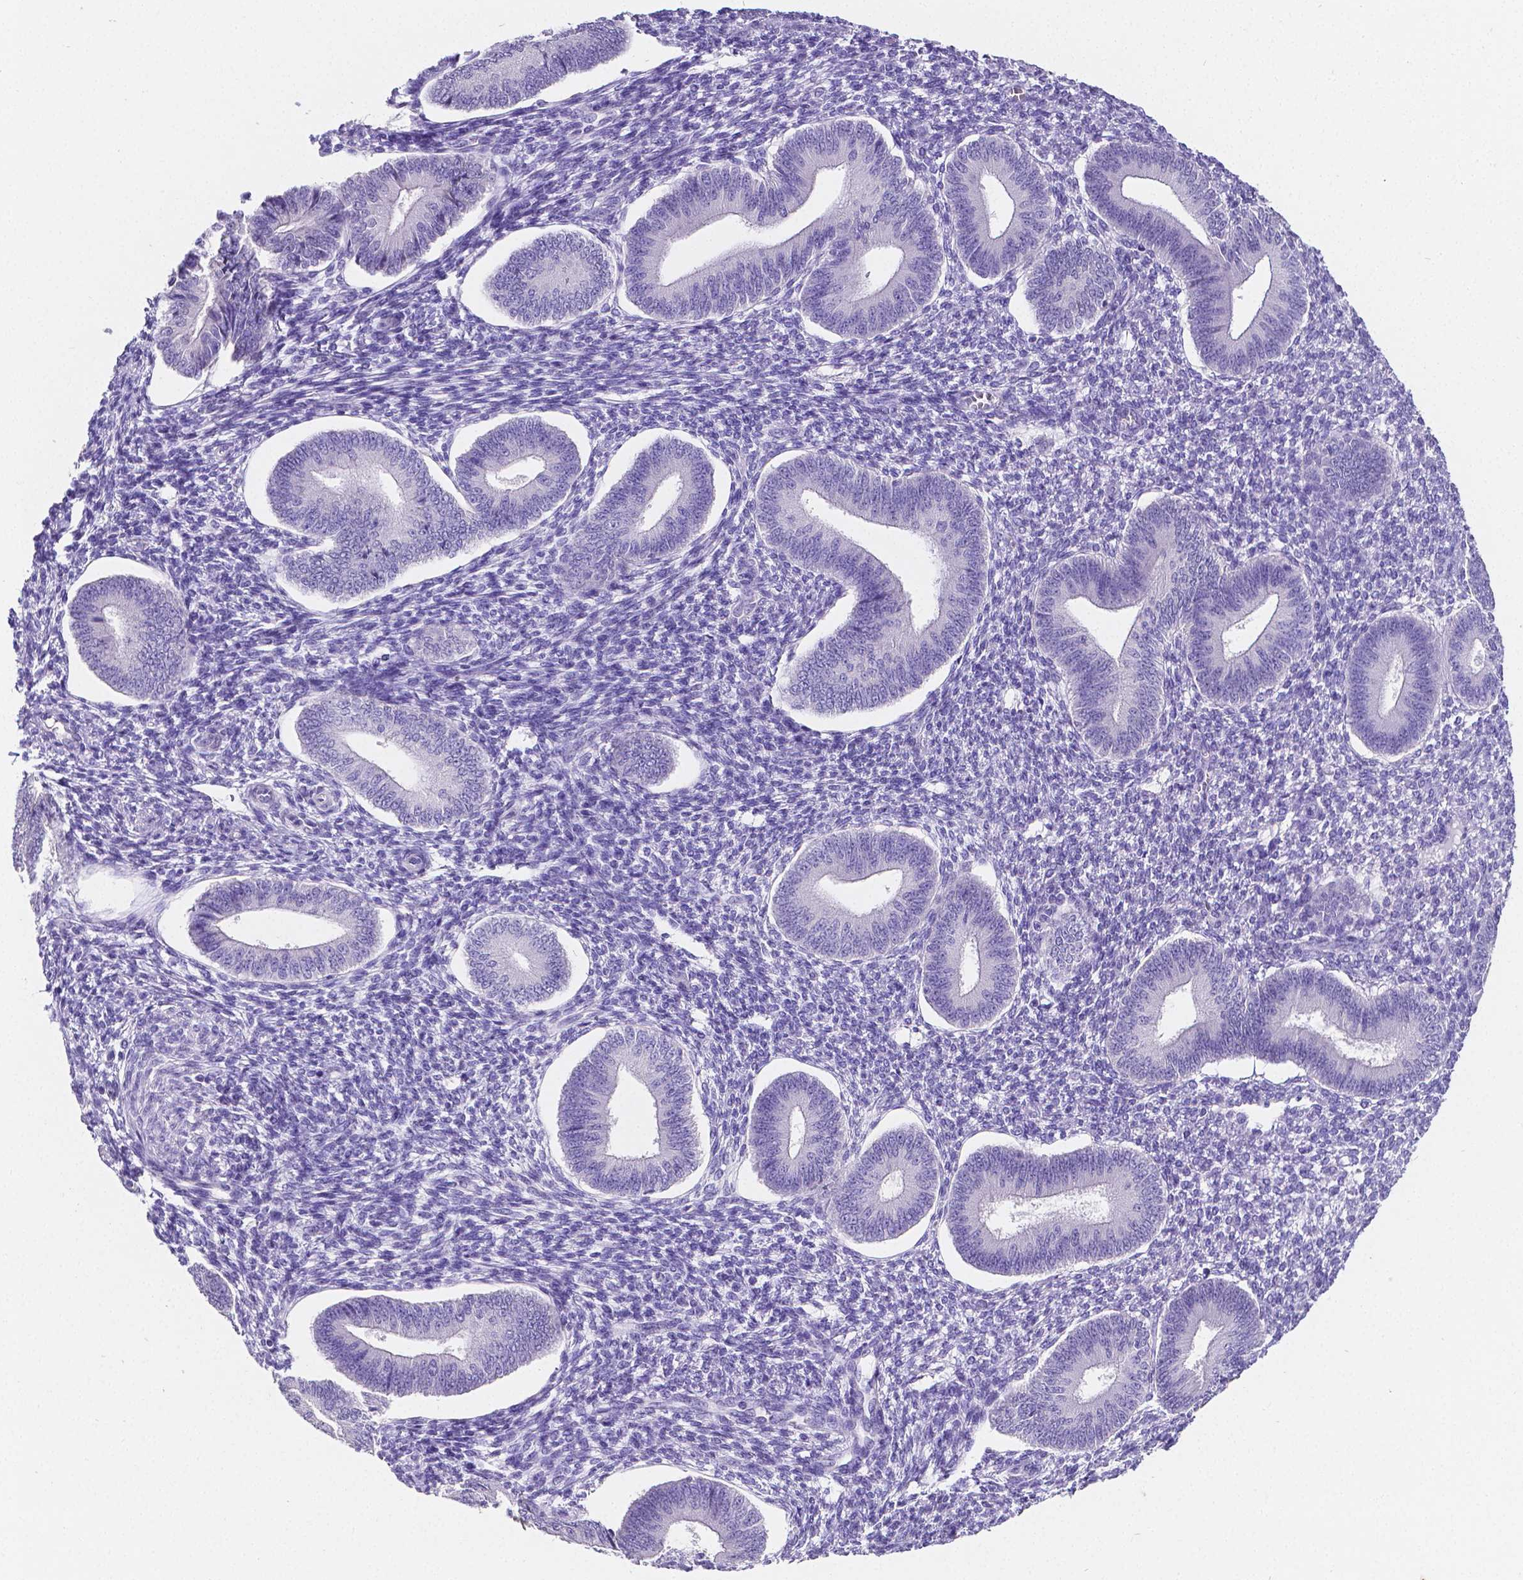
{"staining": {"intensity": "negative", "quantity": "none", "location": "none"}, "tissue": "endometrium", "cell_type": "Cells in endometrial stroma", "image_type": "normal", "snomed": [{"axis": "morphology", "description": "Normal tissue, NOS"}, {"axis": "topography", "description": "Endometrium"}], "caption": "Cells in endometrial stroma show no significant protein staining in unremarkable endometrium. (Immunohistochemistry (ihc), brightfield microscopy, high magnification).", "gene": "SATB2", "patient": {"sex": "female", "age": 42}}